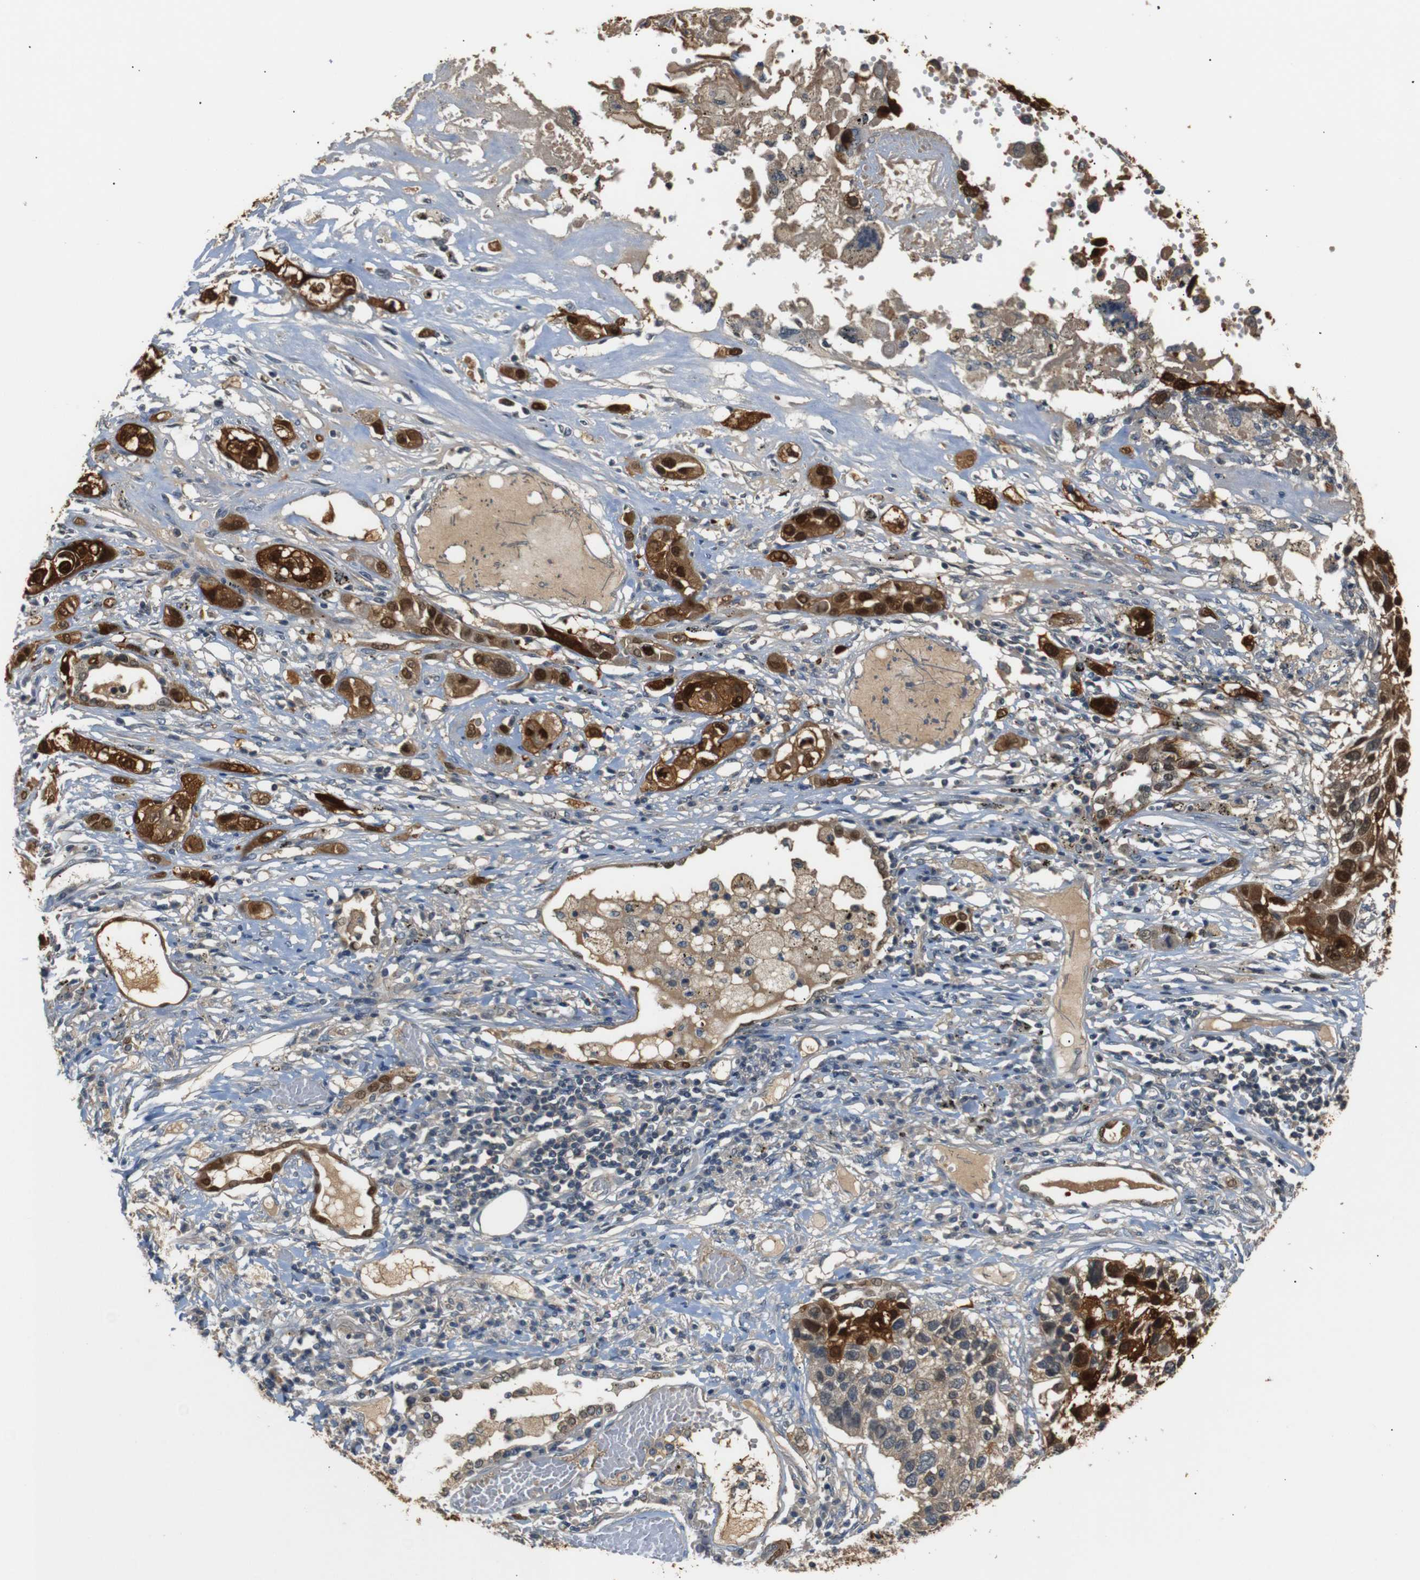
{"staining": {"intensity": "strong", "quantity": ">75%", "location": "cytoplasmic/membranous,nuclear"}, "tissue": "lung cancer", "cell_type": "Tumor cells", "image_type": "cancer", "snomed": [{"axis": "morphology", "description": "Squamous cell carcinoma, NOS"}, {"axis": "topography", "description": "Lung"}], "caption": "The photomicrograph shows staining of lung cancer (squamous cell carcinoma), revealing strong cytoplasmic/membranous and nuclear protein positivity (brown color) within tumor cells.", "gene": "SFN", "patient": {"sex": "male", "age": 71}}